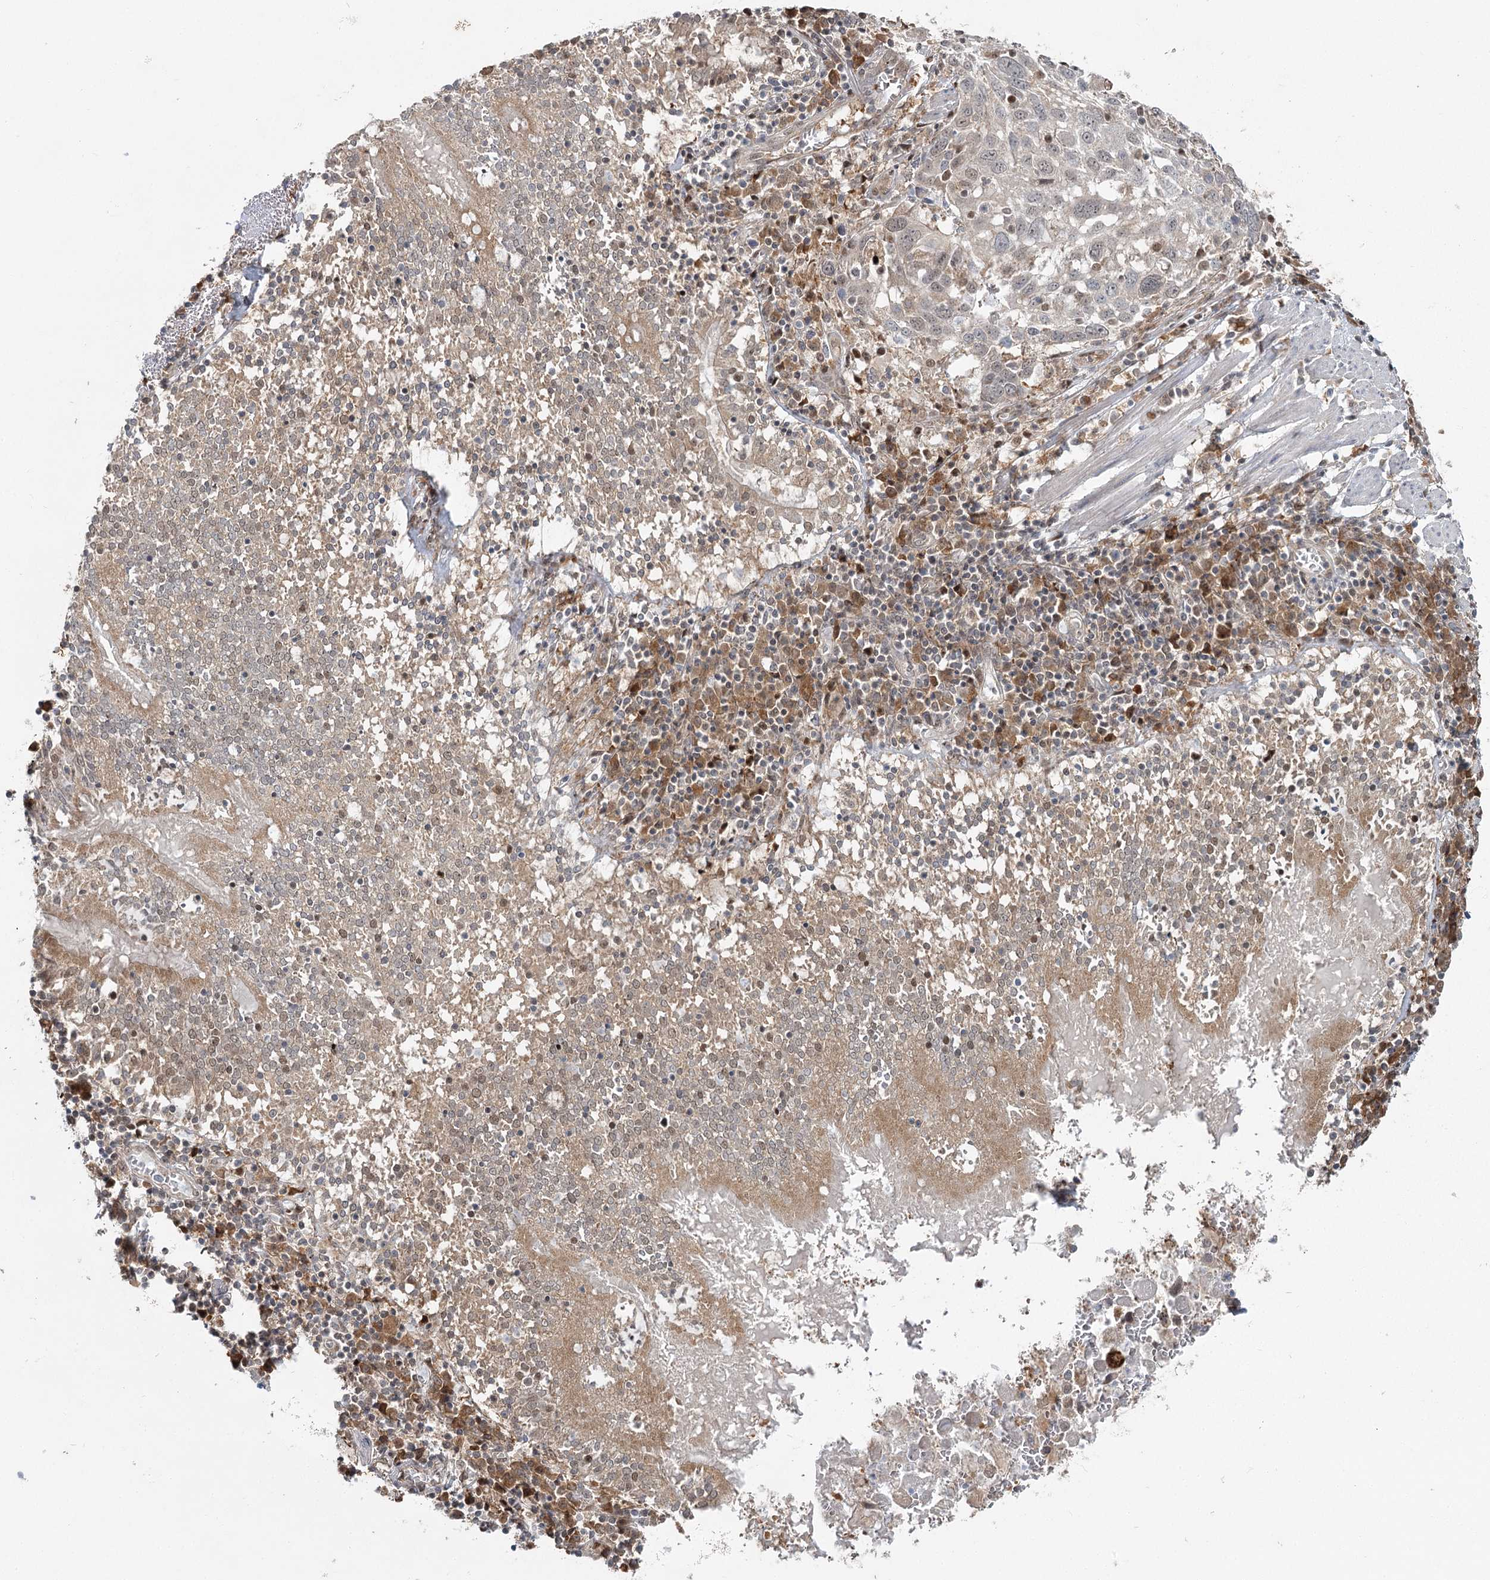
{"staining": {"intensity": "weak", "quantity": "<25%", "location": "nuclear"}, "tissue": "lung cancer", "cell_type": "Tumor cells", "image_type": "cancer", "snomed": [{"axis": "morphology", "description": "Squamous cell carcinoma, NOS"}, {"axis": "topography", "description": "Lung"}], "caption": "Immunohistochemical staining of human lung cancer (squamous cell carcinoma) shows no significant staining in tumor cells.", "gene": "THNSL1", "patient": {"sex": "male", "age": 65}}